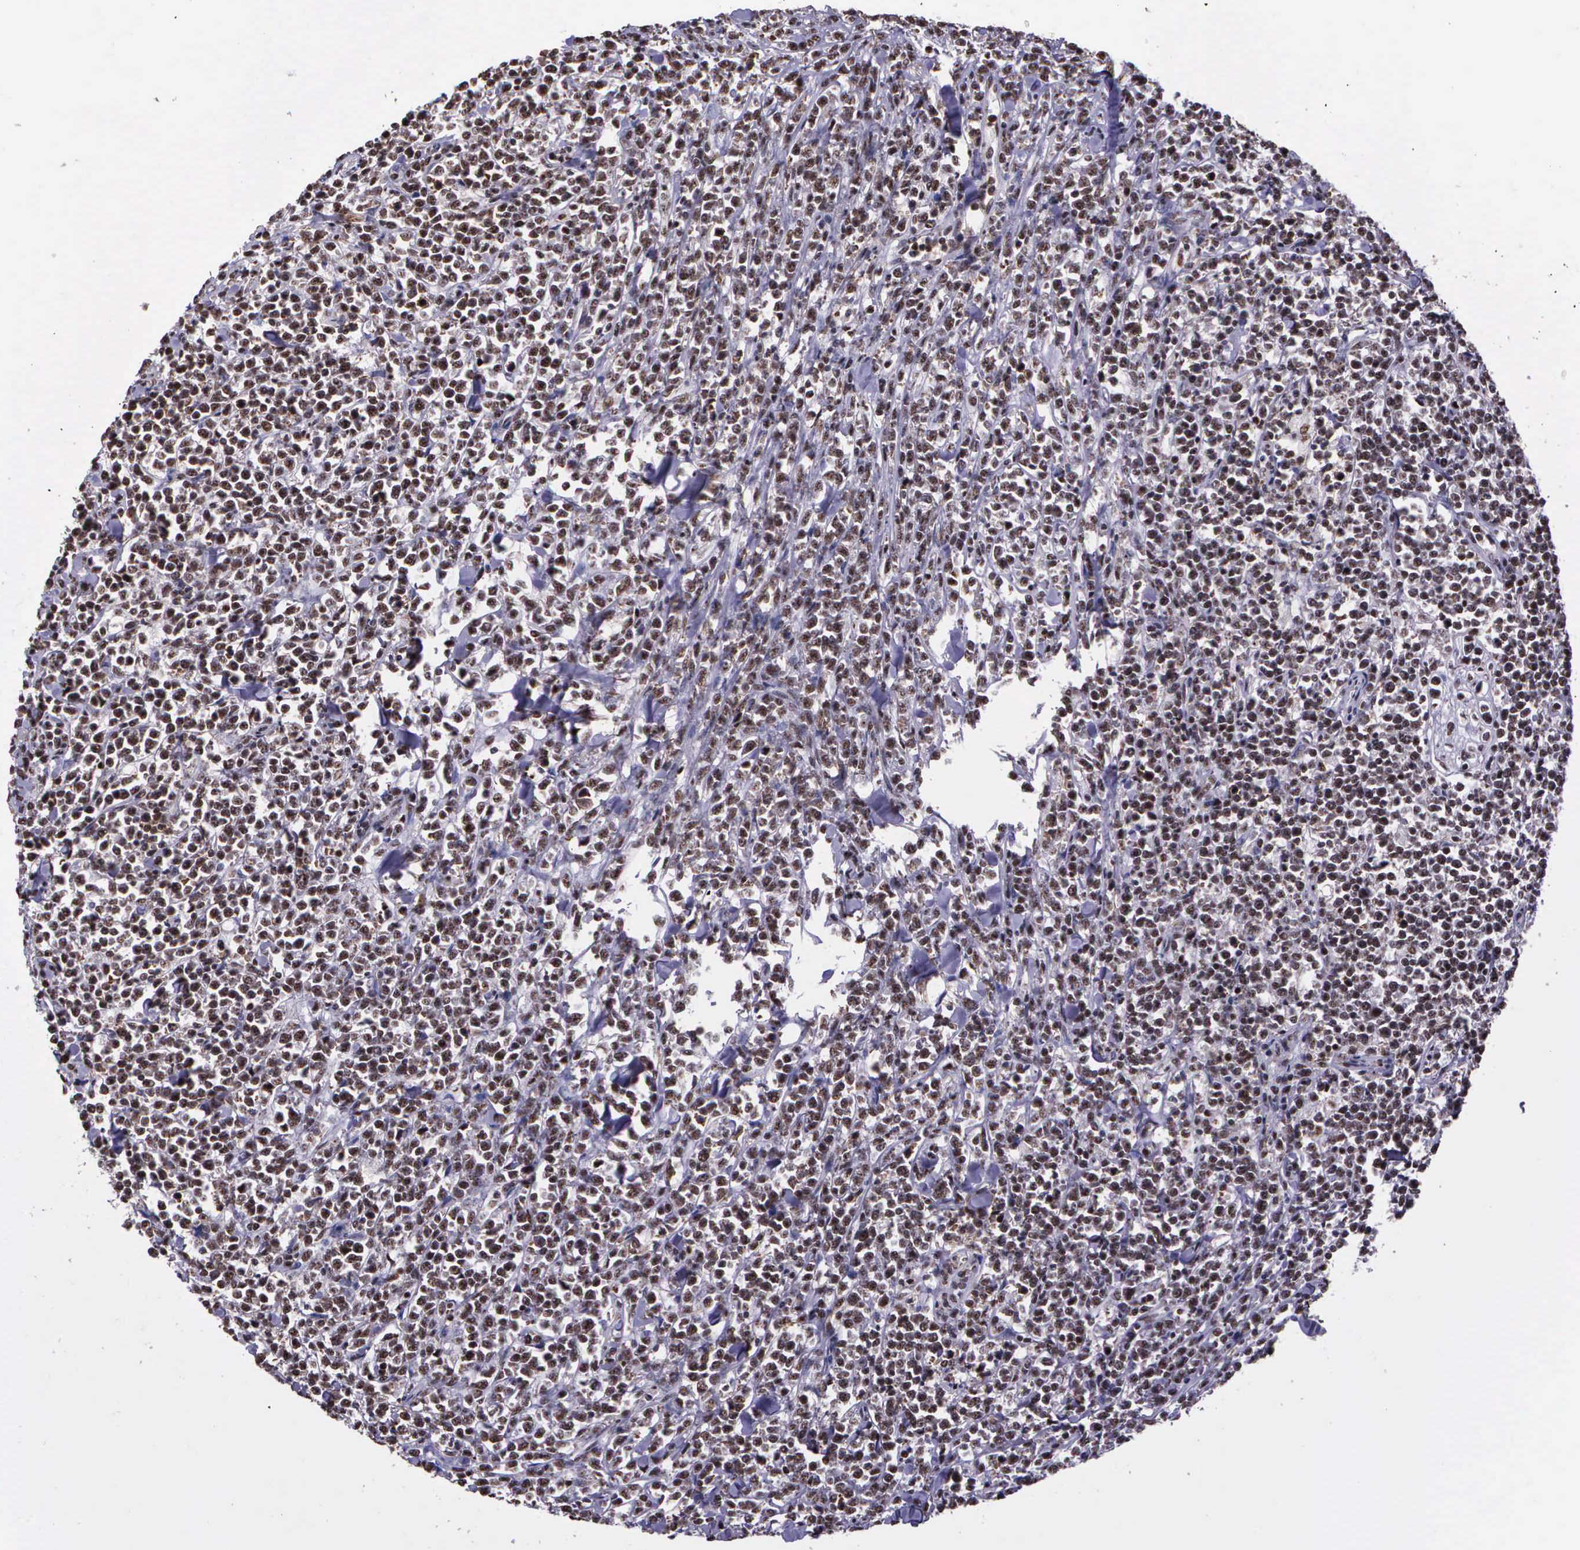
{"staining": {"intensity": "weak", "quantity": ">75%", "location": "nuclear"}, "tissue": "lymphoma", "cell_type": "Tumor cells", "image_type": "cancer", "snomed": [{"axis": "morphology", "description": "Malignant lymphoma, non-Hodgkin's type, High grade"}, {"axis": "topography", "description": "Small intestine"}, {"axis": "topography", "description": "Colon"}], "caption": "This micrograph shows high-grade malignant lymphoma, non-Hodgkin's type stained with IHC to label a protein in brown. The nuclear of tumor cells show weak positivity for the protein. Nuclei are counter-stained blue.", "gene": "FAM47A", "patient": {"sex": "male", "age": 8}}